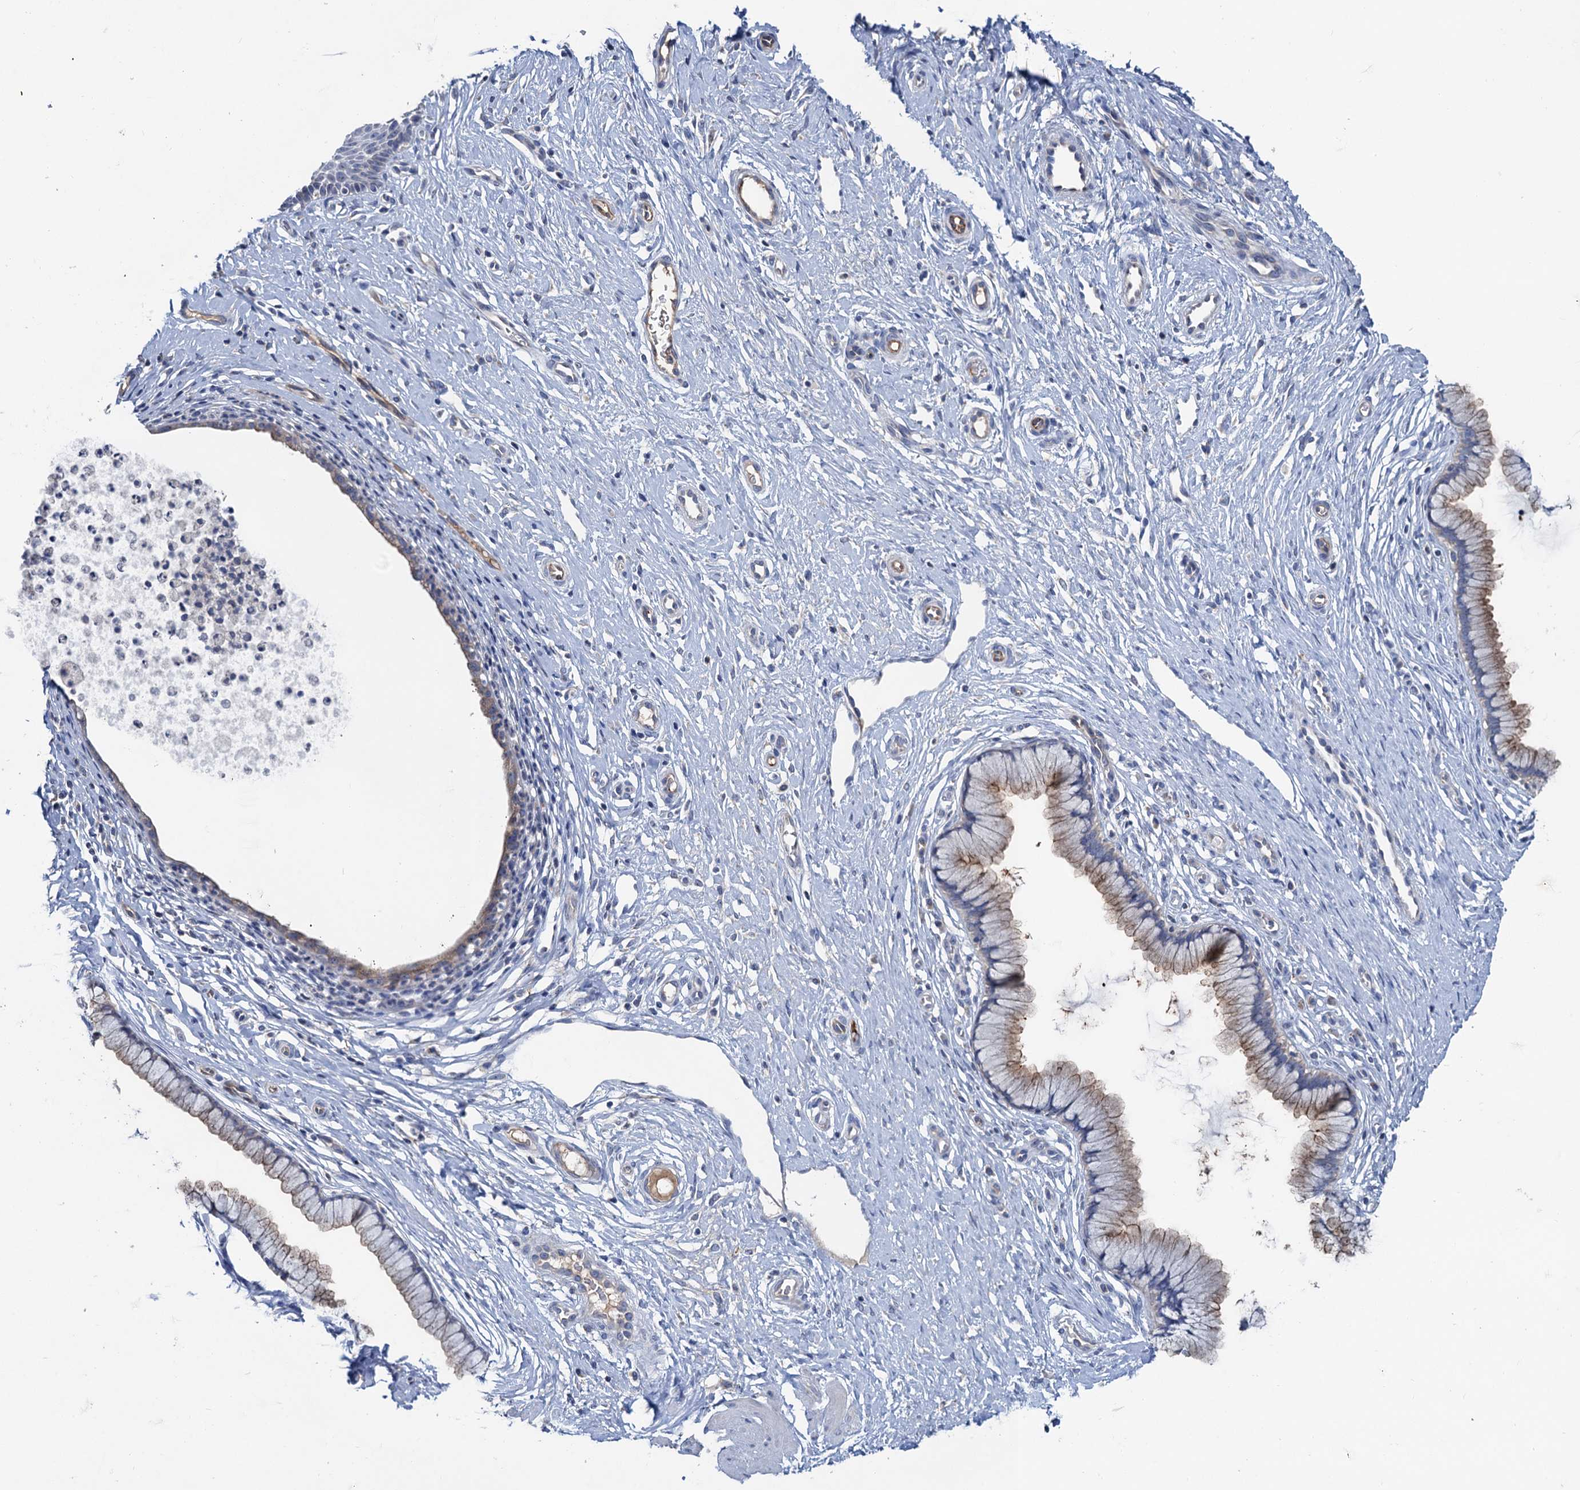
{"staining": {"intensity": "moderate", "quantity": "25%-75%", "location": "cytoplasmic/membranous"}, "tissue": "cervix", "cell_type": "Glandular cells", "image_type": "normal", "snomed": [{"axis": "morphology", "description": "Normal tissue, NOS"}, {"axis": "topography", "description": "Cervix"}], "caption": "IHC of normal cervix shows medium levels of moderate cytoplasmic/membranous staining in approximately 25%-75% of glandular cells.", "gene": "PLLP", "patient": {"sex": "female", "age": 36}}